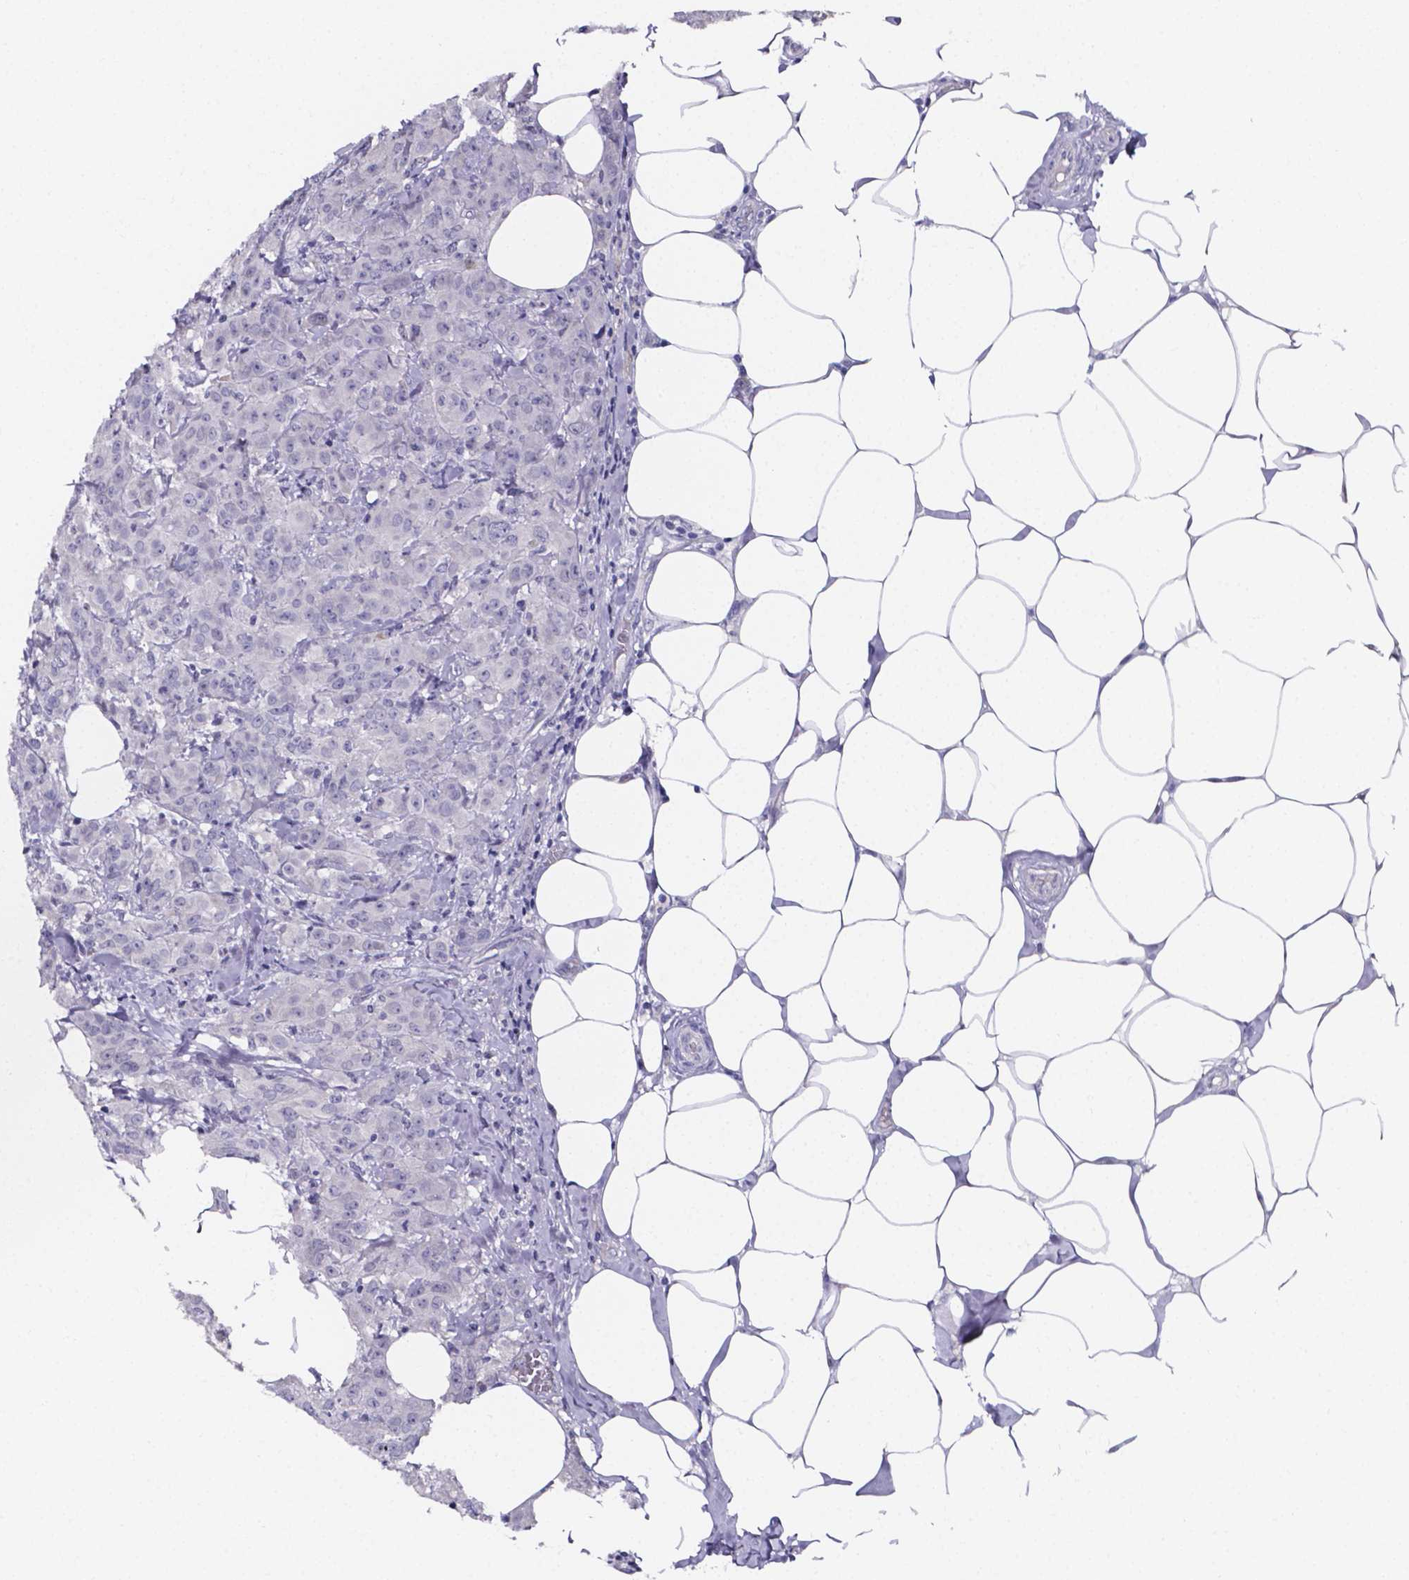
{"staining": {"intensity": "negative", "quantity": "none", "location": "none"}, "tissue": "breast cancer", "cell_type": "Tumor cells", "image_type": "cancer", "snomed": [{"axis": "morphology", "description": "Normal tissue, NOS"}, {"axis": "morphology", "description": "Duct carcinoma"}, {"axis": "topography", "description": "Breast"}], "caption": "Immunohistochemical staining of breast cancer (infiltrating ductal carcinoma) exhibits no significant staining in tumor cells.", "gene": "IZUMO1", "patient": {"sex": "female", "age": 43}}